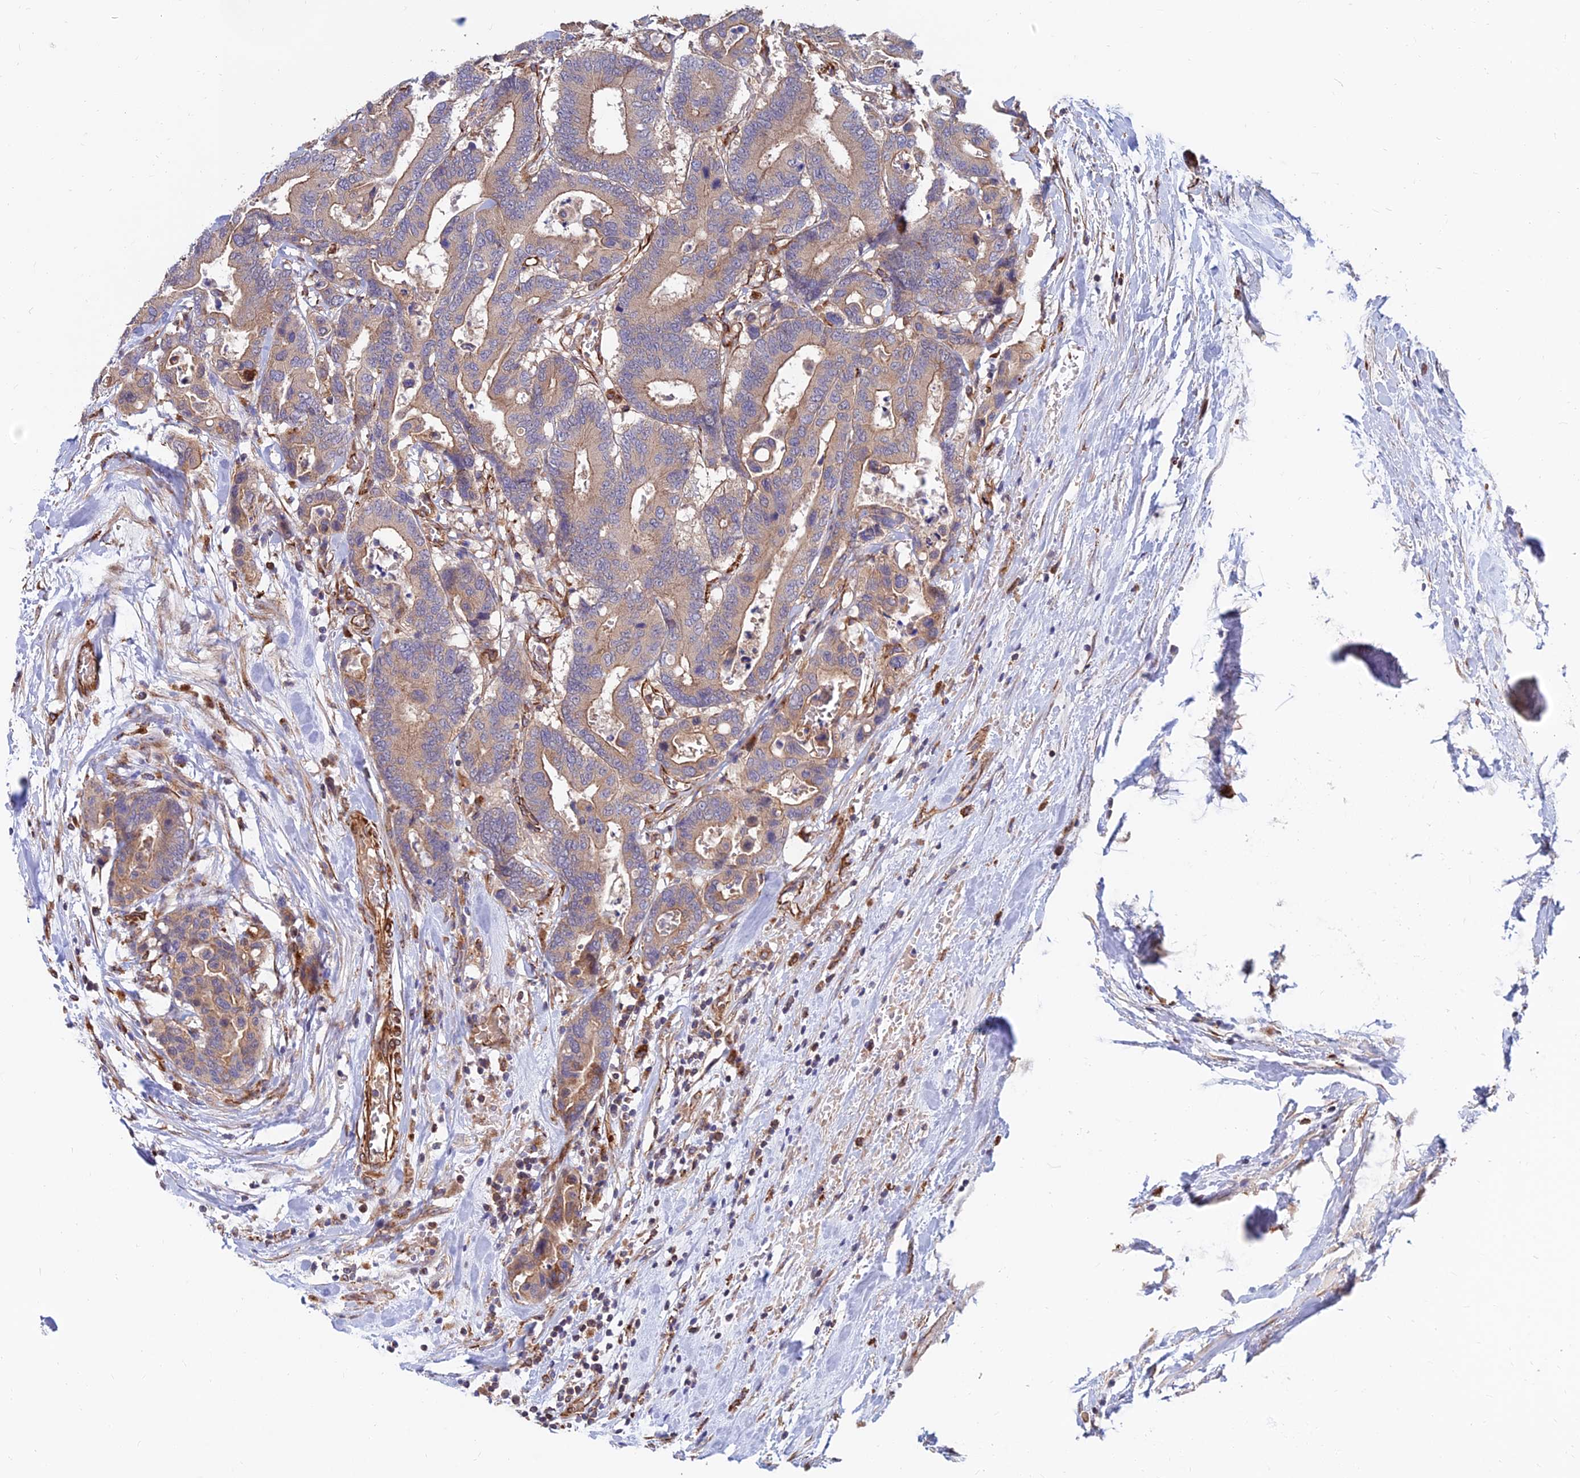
{"staining": {"intensity": "weak", "quantity": ">75%", "location": "cytoplasmic/membranous"}, "tissue": "colorectal cancer", "cell_type": "Tumor cells", "image_type": "cancer", "snomed": [{"axis": "morphology", "description": "Normal tissue, NOS"}, {"axis": "morphology", "description": "Adenocarcinoma, NOS"}, {"axis": "topography", "description": "Colon"}], "caption": "IHC (DAB (3,3'-diaminobenzidine)) staining of human colorectal adenocarcinoma shows weak cytoplasmic/membranous protein expression in about >75% of tumor cells.", "gene": "CDK18", "patient": {"sex": "male", "age": 82}}